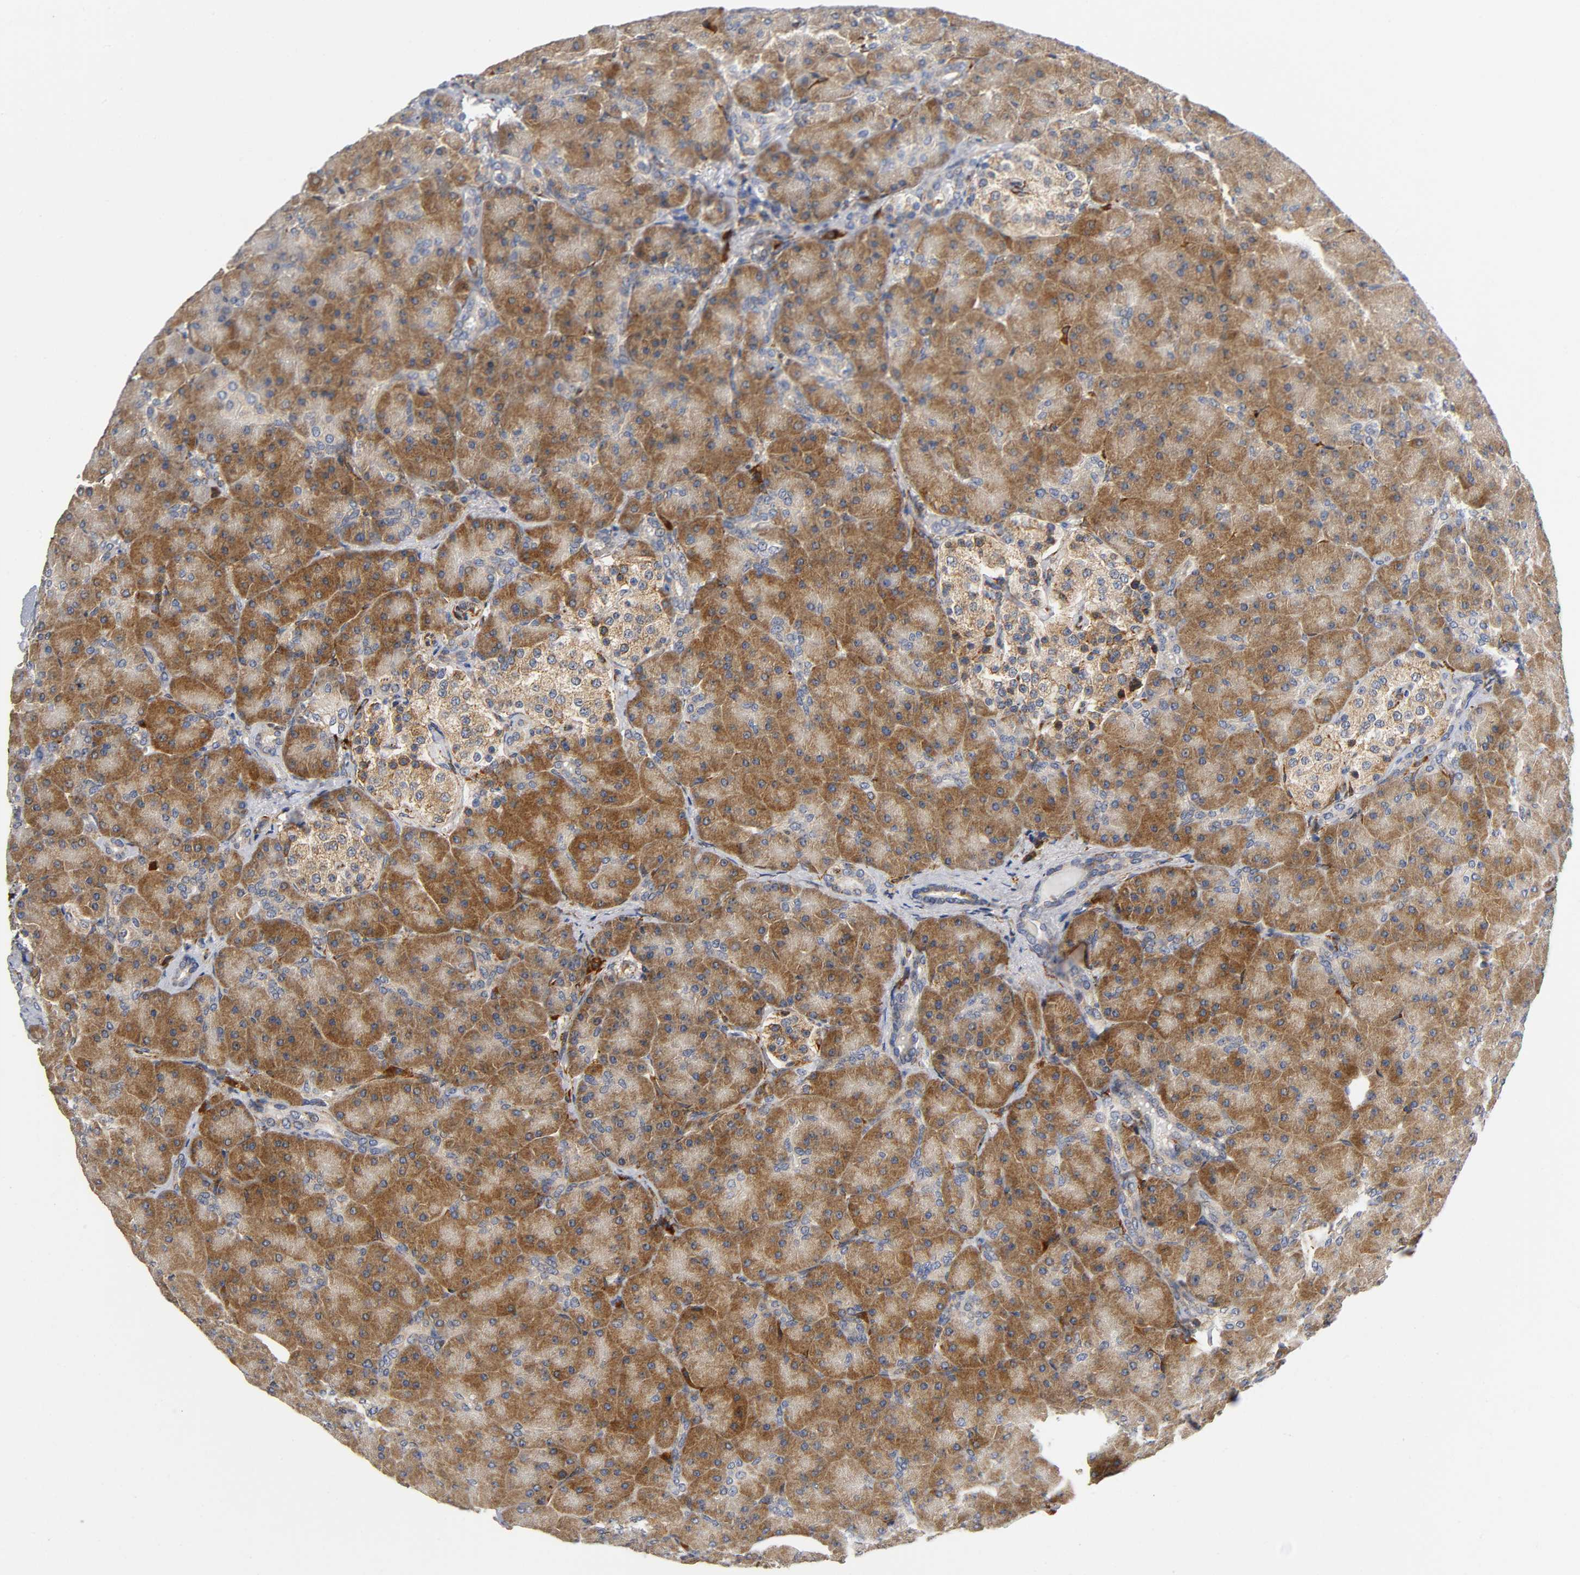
{"staining": {"intensity": "strong", "quantity": ">75%", "location": "cytoplasmic/membranous"}, "tissue": "pancreas", "cell_type": "Exocrine glandular cells", "image_type": "normal", "snomed": [{"axis": "morphology", "description": "Normal tissue, NOS"}, {"axis": "topography", "description": "Pancreas"}], "caption": "Immunohistochemical staining of normal pancreas demonstrates high levels of strong cytoplasmic/membranous expression in about >75% of exocrine glandular cells. The staining is performed using DAB (3,3'-diaminobenzidine) brown chromogen to label protein expression. The nuclei are counter-stained blue using hematoxylin.", "gene": "SOS2", "patient": {"sex": "male", "age": 66}}